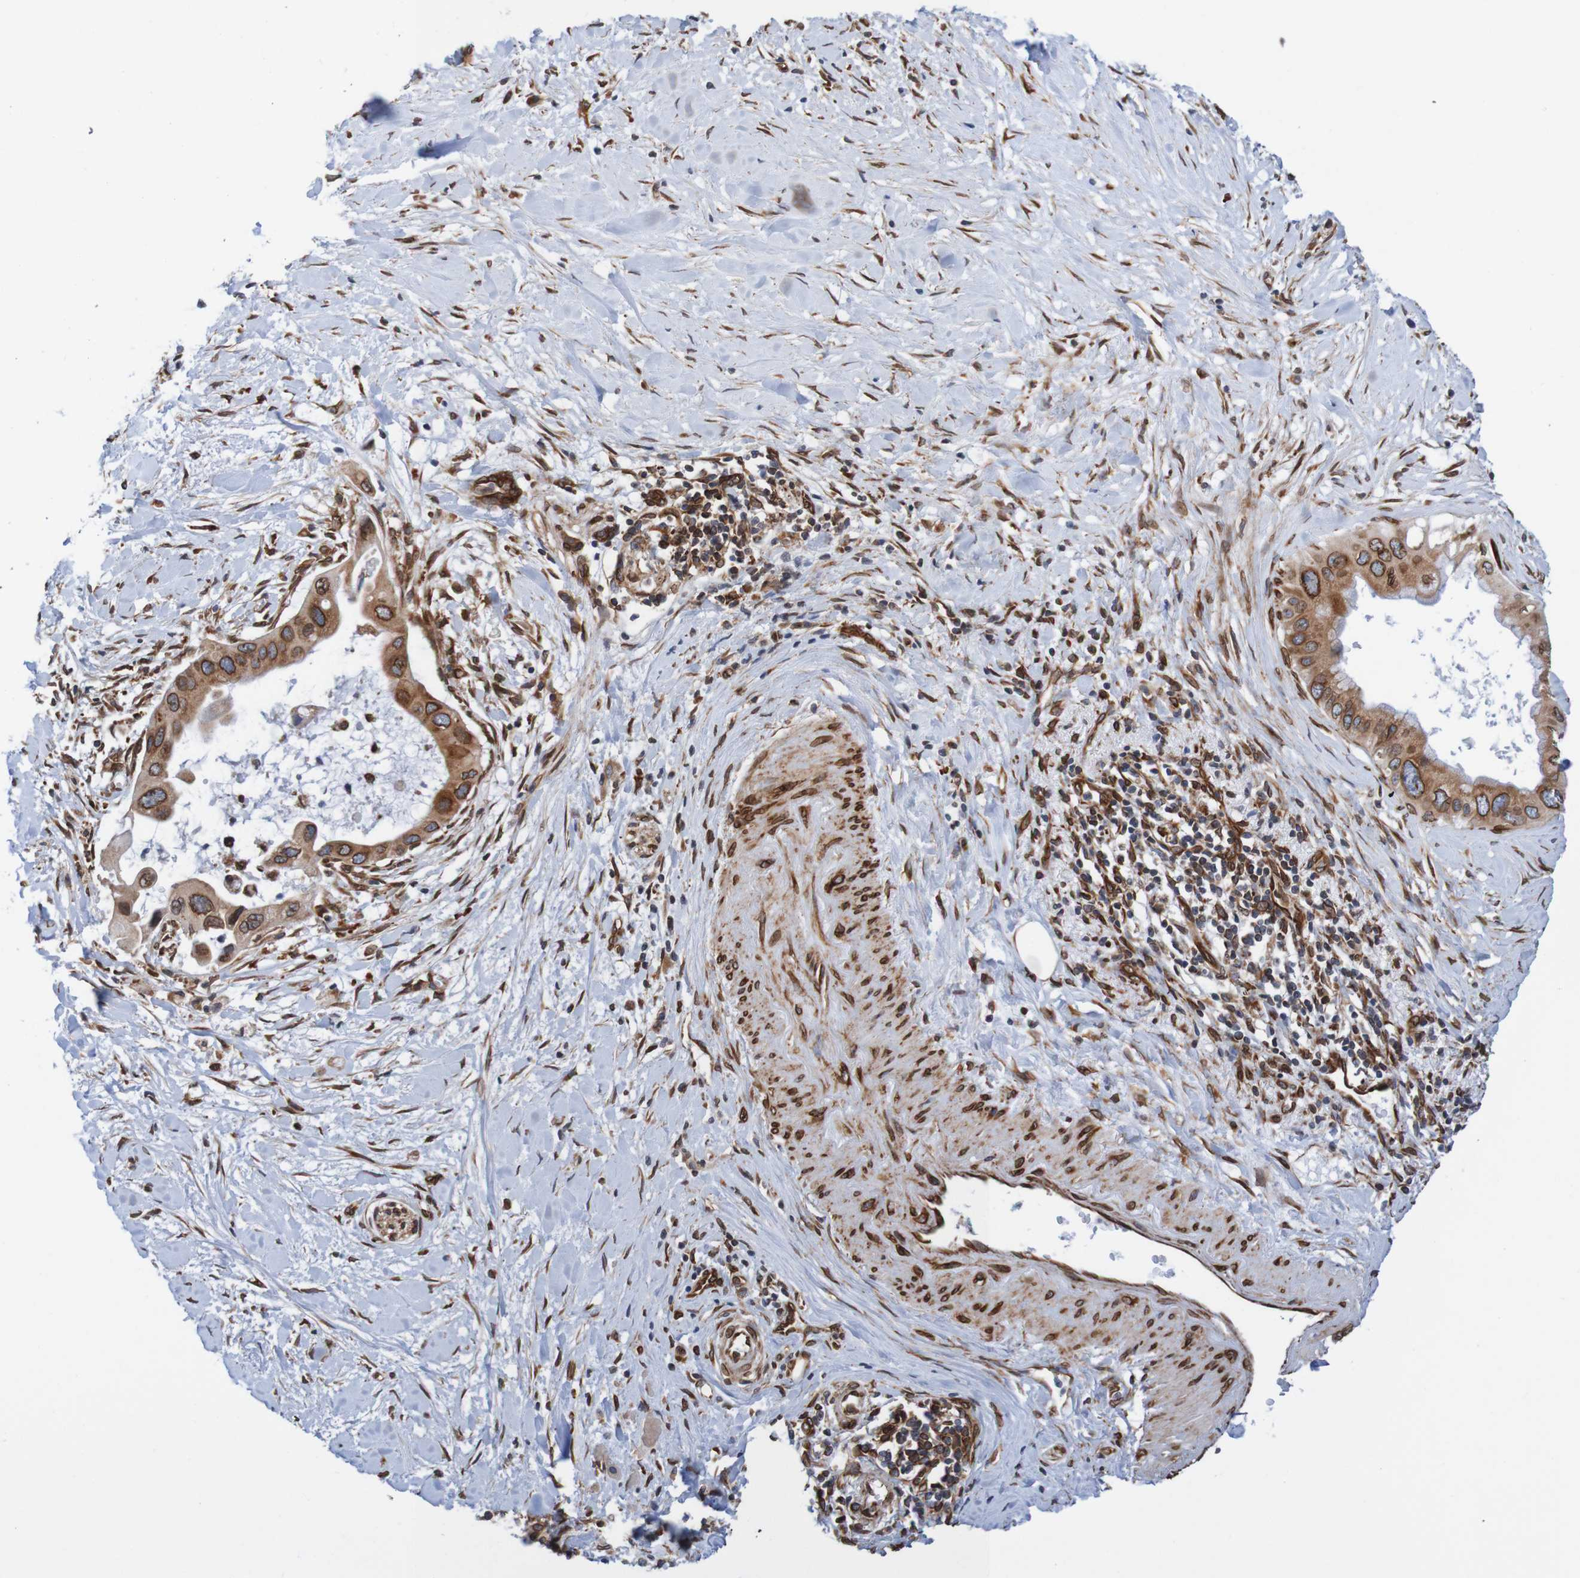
{"staining": {"intensity": "strong", "quantity": ">75%", "location": "cytoplasmic/membranous,nuclear"}, "tissue": "pancreatic cancer", "cell_type": "Tumor cells", "image_type": "cancer", "snomed": [{"axis": "morphology", "description": "Adenocarcinoma, NOS"}, {"axis": "topography", "description": "Pancreas"}], "caption": "Immunohistochemical staining of pancreatic cancer displays high levels of strong cytoplasmic/membranous and nuclear protein positivity in approximately >75% of tumor cells.", "gene": "TMEM109", "patient": {"sex": "male", "age": 55}}